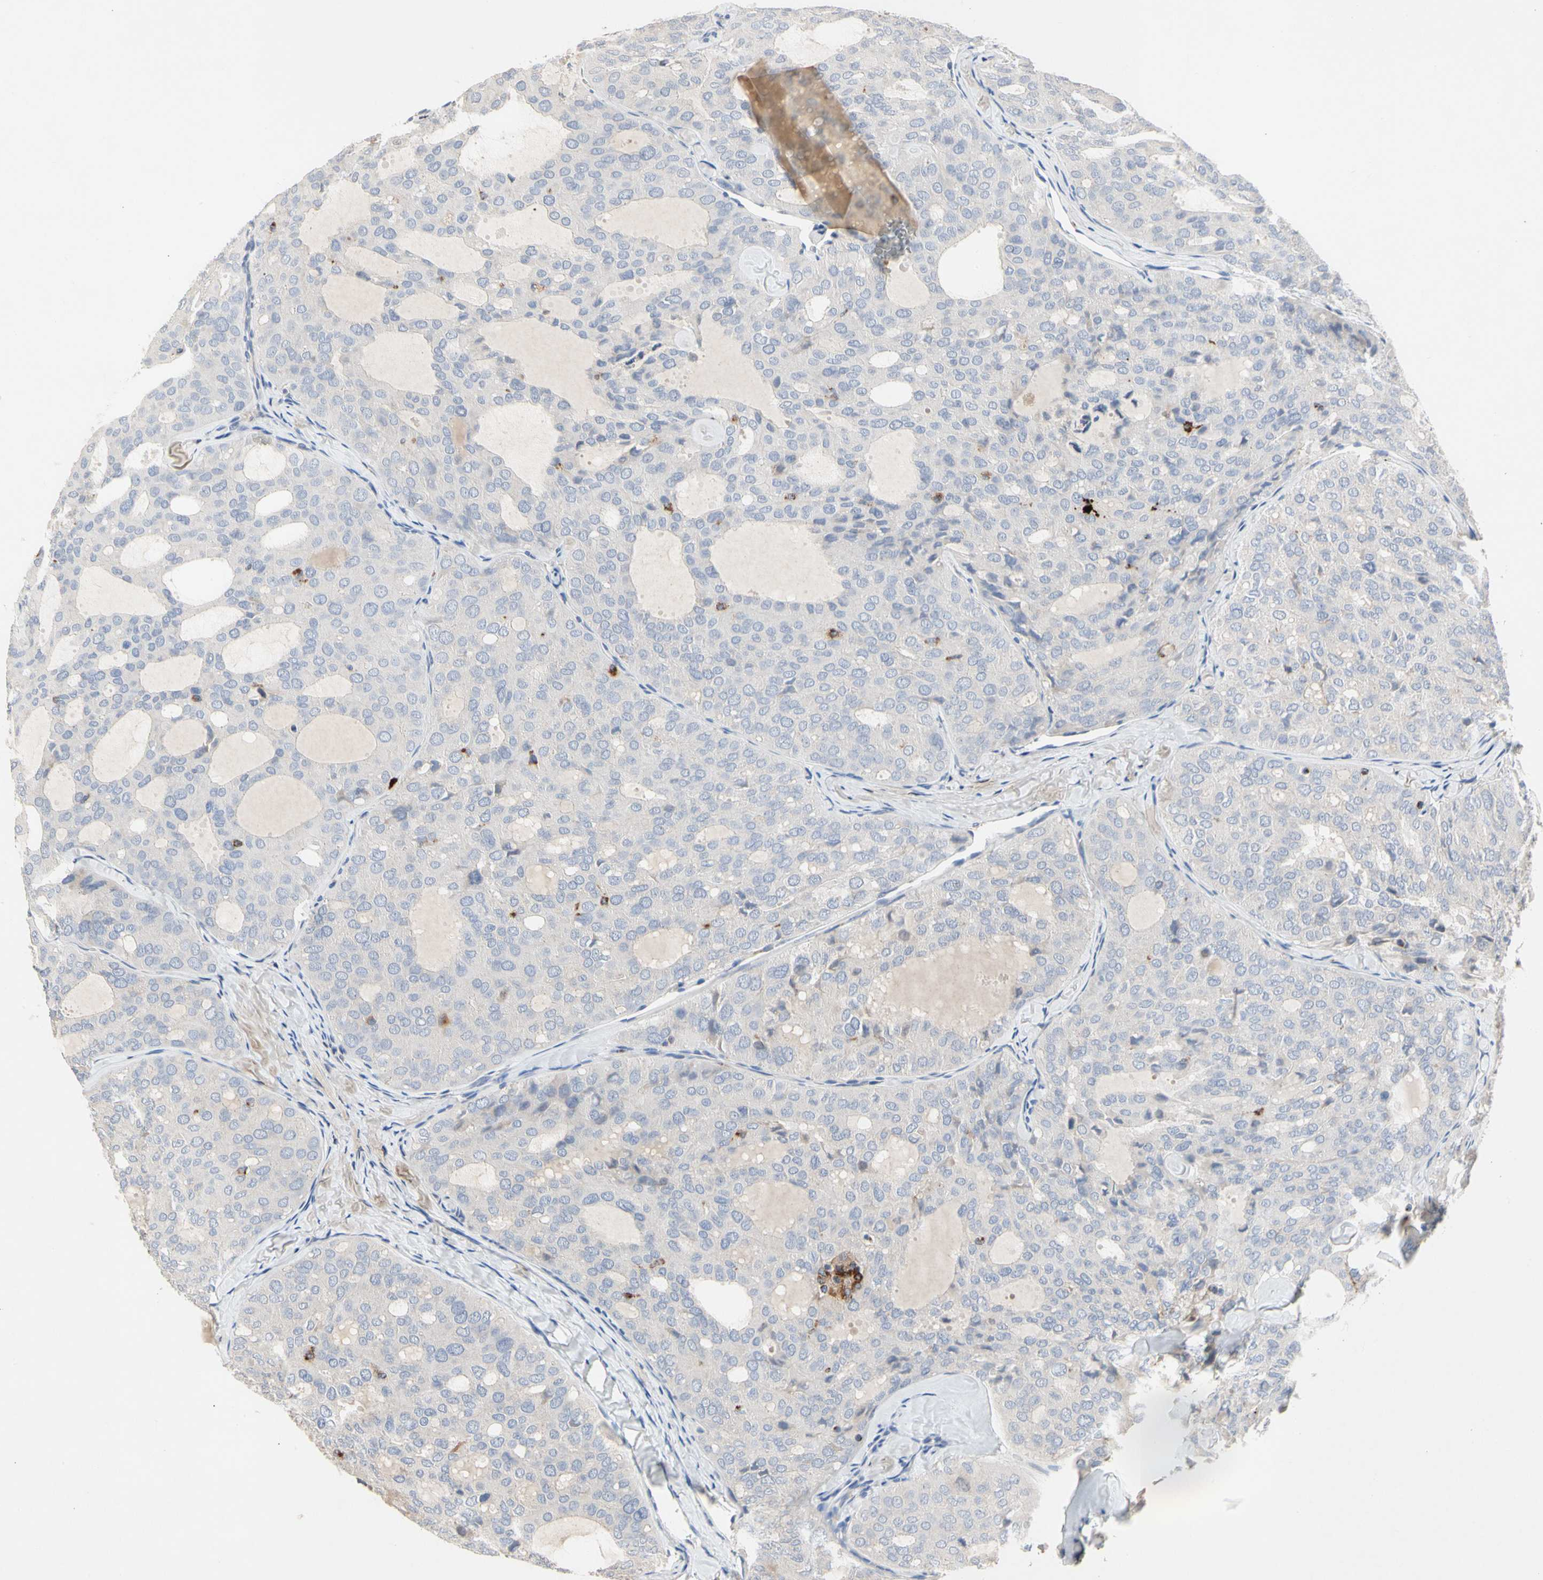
{"staining": {"intensity": "negative", "quantity": "none", "location": "none"}, "tissue": "thyroid cancer", "cell_type": "Tumor cells", "image_type": "cancer", "snomed": [{"axis": "morphology", "description": "Follicular adenoma carcinoma, NOS"}, {"axis": "topography", "description": "Thyroid gland"}], "caption": "Photomicrograph shows no significant protein positivity in tumor cells of thyroid follicular adenoma carcinoma.", "gene": "ADA2", "patient": {"sex": "male", "age": 75}}